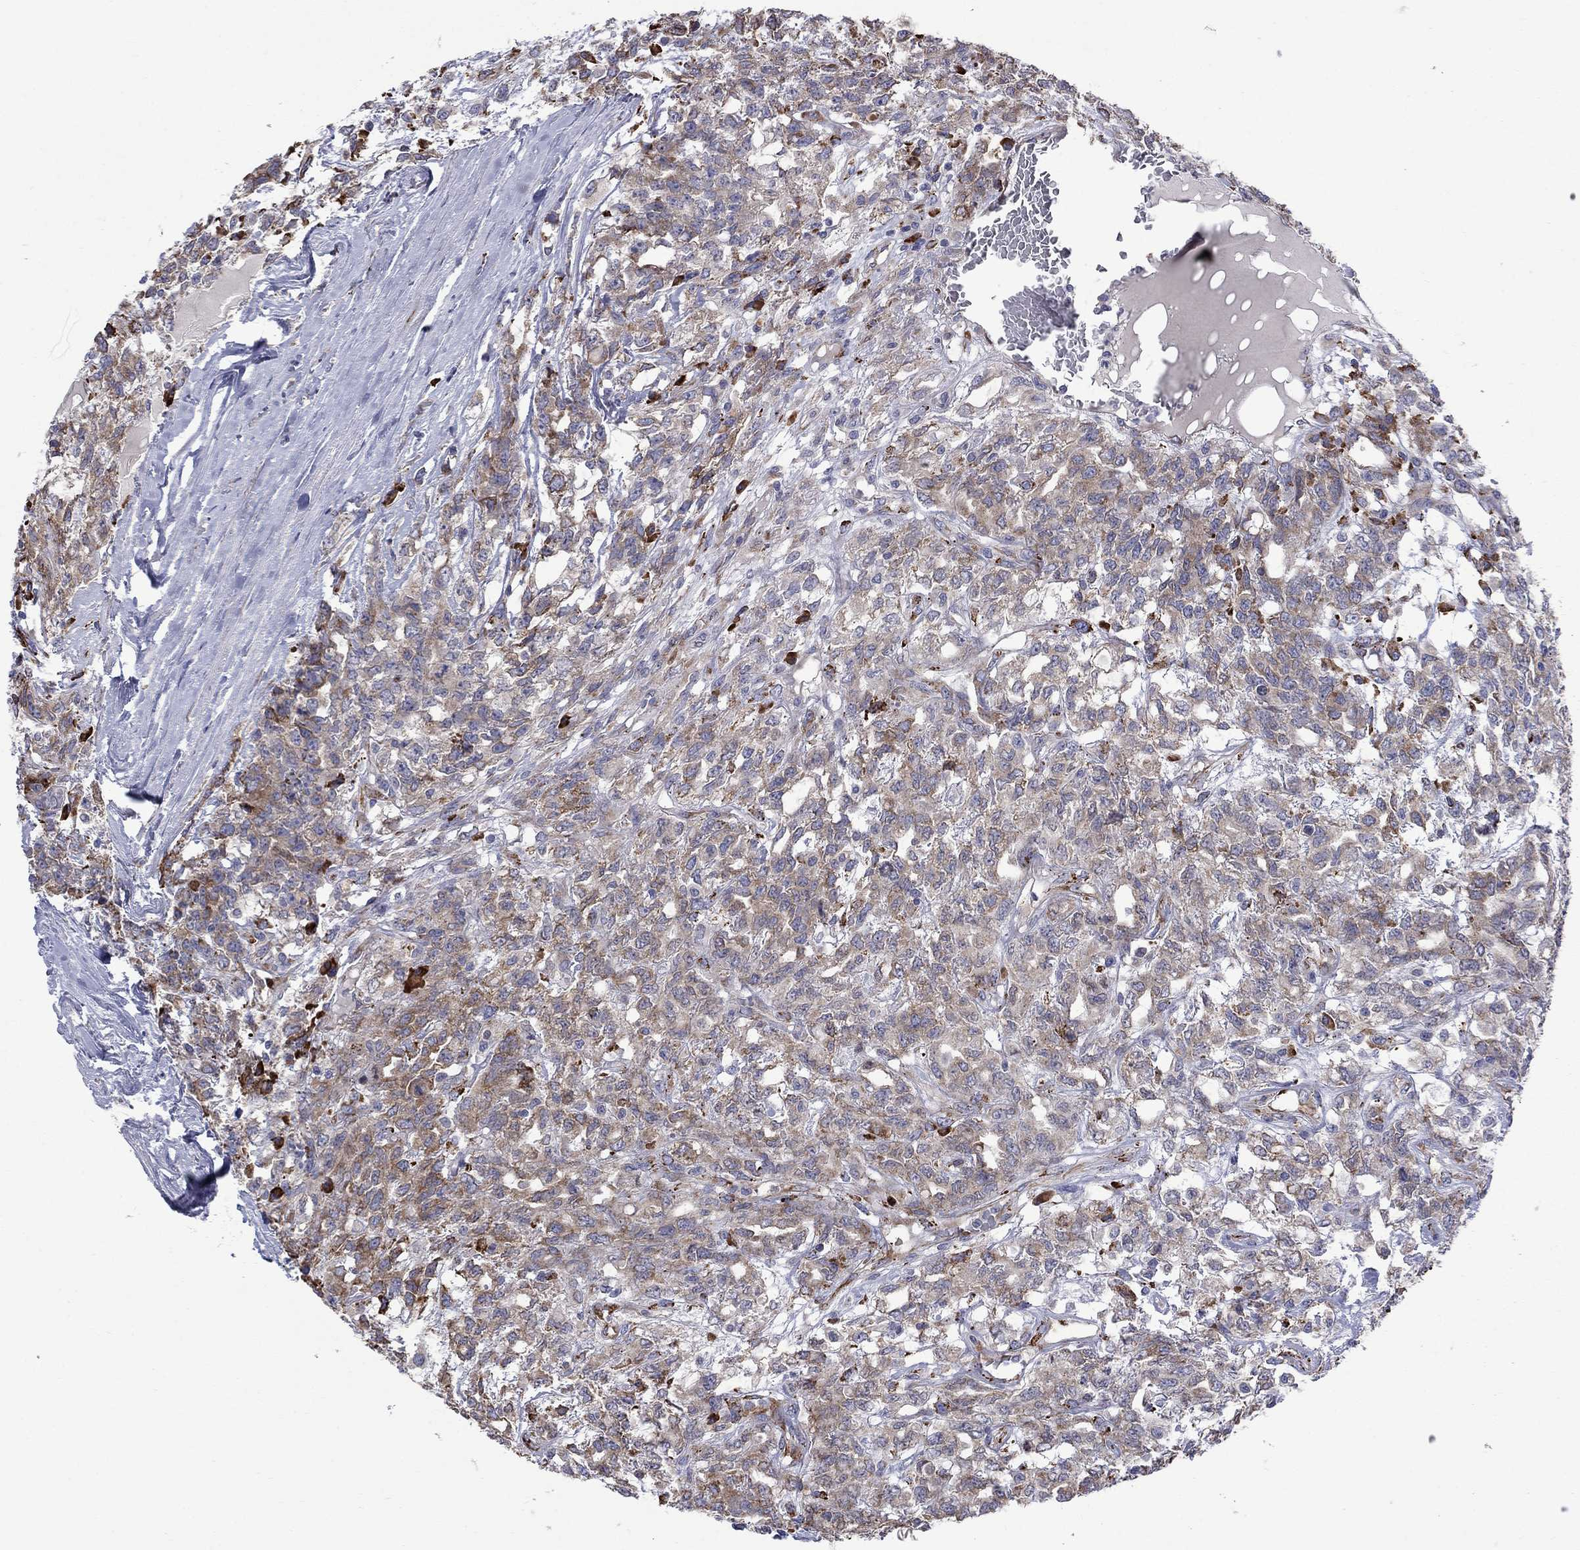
{"staining": {"intensity": "weak", "quantity": ">75%", "location": "cytoplasmic/membranous"}, "tissue": "testis cancer", "cell_type": "Tumor cells", "image_type": "cancer", "snomed": [{"axis": "morphology", "description": "Seminoma, NOS"}, {"axis": "topography", "description": "Testis"}], "caption": "Protein expression analysis of testis seminoma shows weak cytoplasmic/membranous positivity in approximately >75% of tumor cells. The protein is shown in brown color, while the nuclei are stained blue.", "gene": "ASNS", "patient": {"sex": "male", "age": 52}}